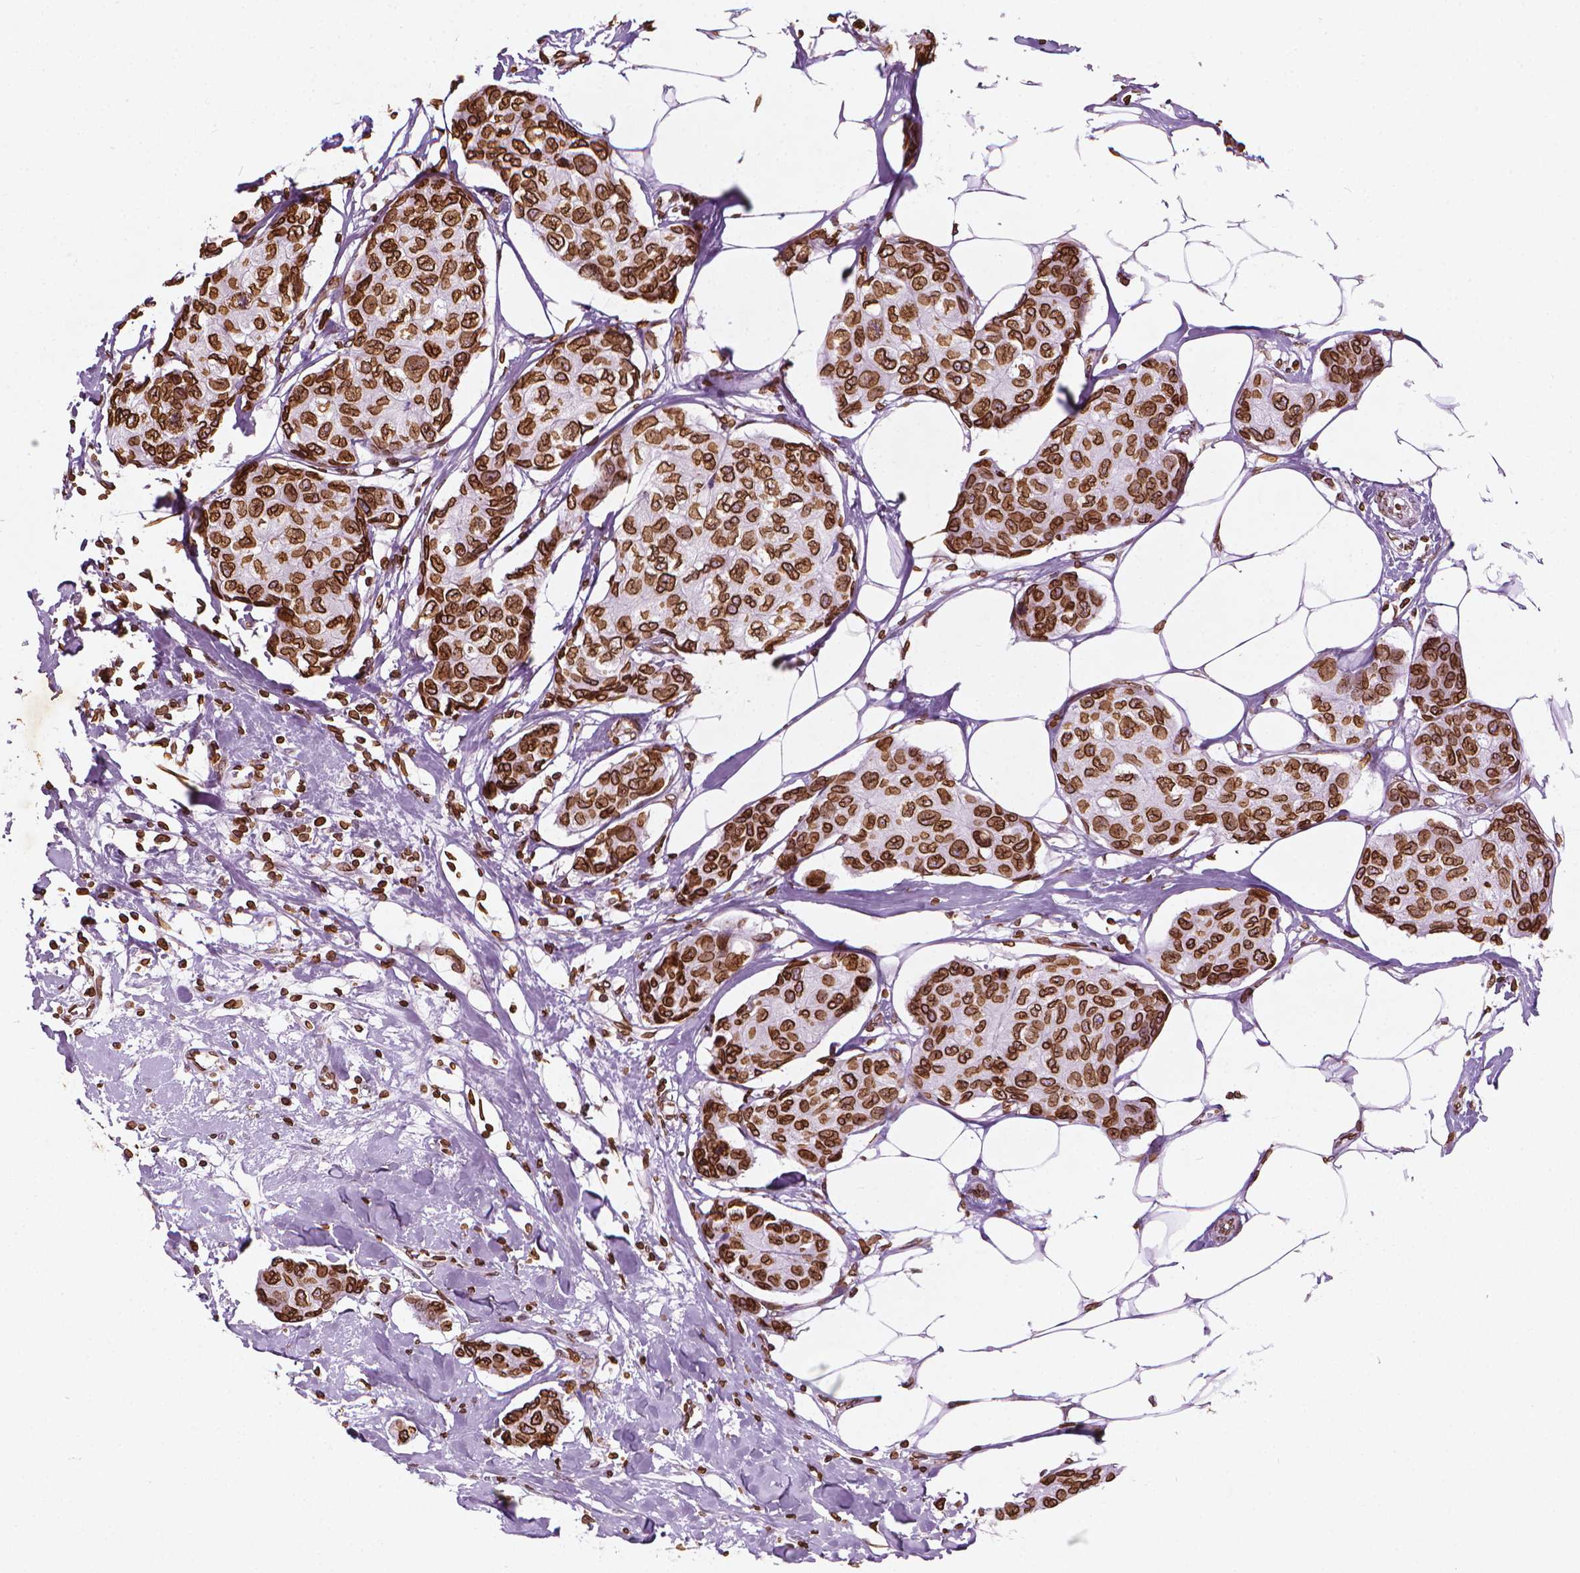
{"staining": {"intensity": "strong", "quantity": ">75%", "location": "cytoplasmic/membranous,nuclear"}, "tissue": "breast cancer", "cell_type": "Tumor cells", "image_type": "cancer", "snomed": [{"axis": "morphology", "description": "Duct carcinoma"}, {"axis": "topography", "description": "Breast"}], "caption": "Immunohistochemistry (IHC) photomicrograph of neoplastic tissue: breast infiltrating ductal carcinoma stained using immunohistochemistry exhibits high levels of strong protein expression localized specifically in the cytoplasmic/membranous and nuclear of tumor cells, appearing as a cytoplasmic/membranous and nuclear brown color.", "gene": "LMNB1", "patient": {"sex": "female", "age": 80}}